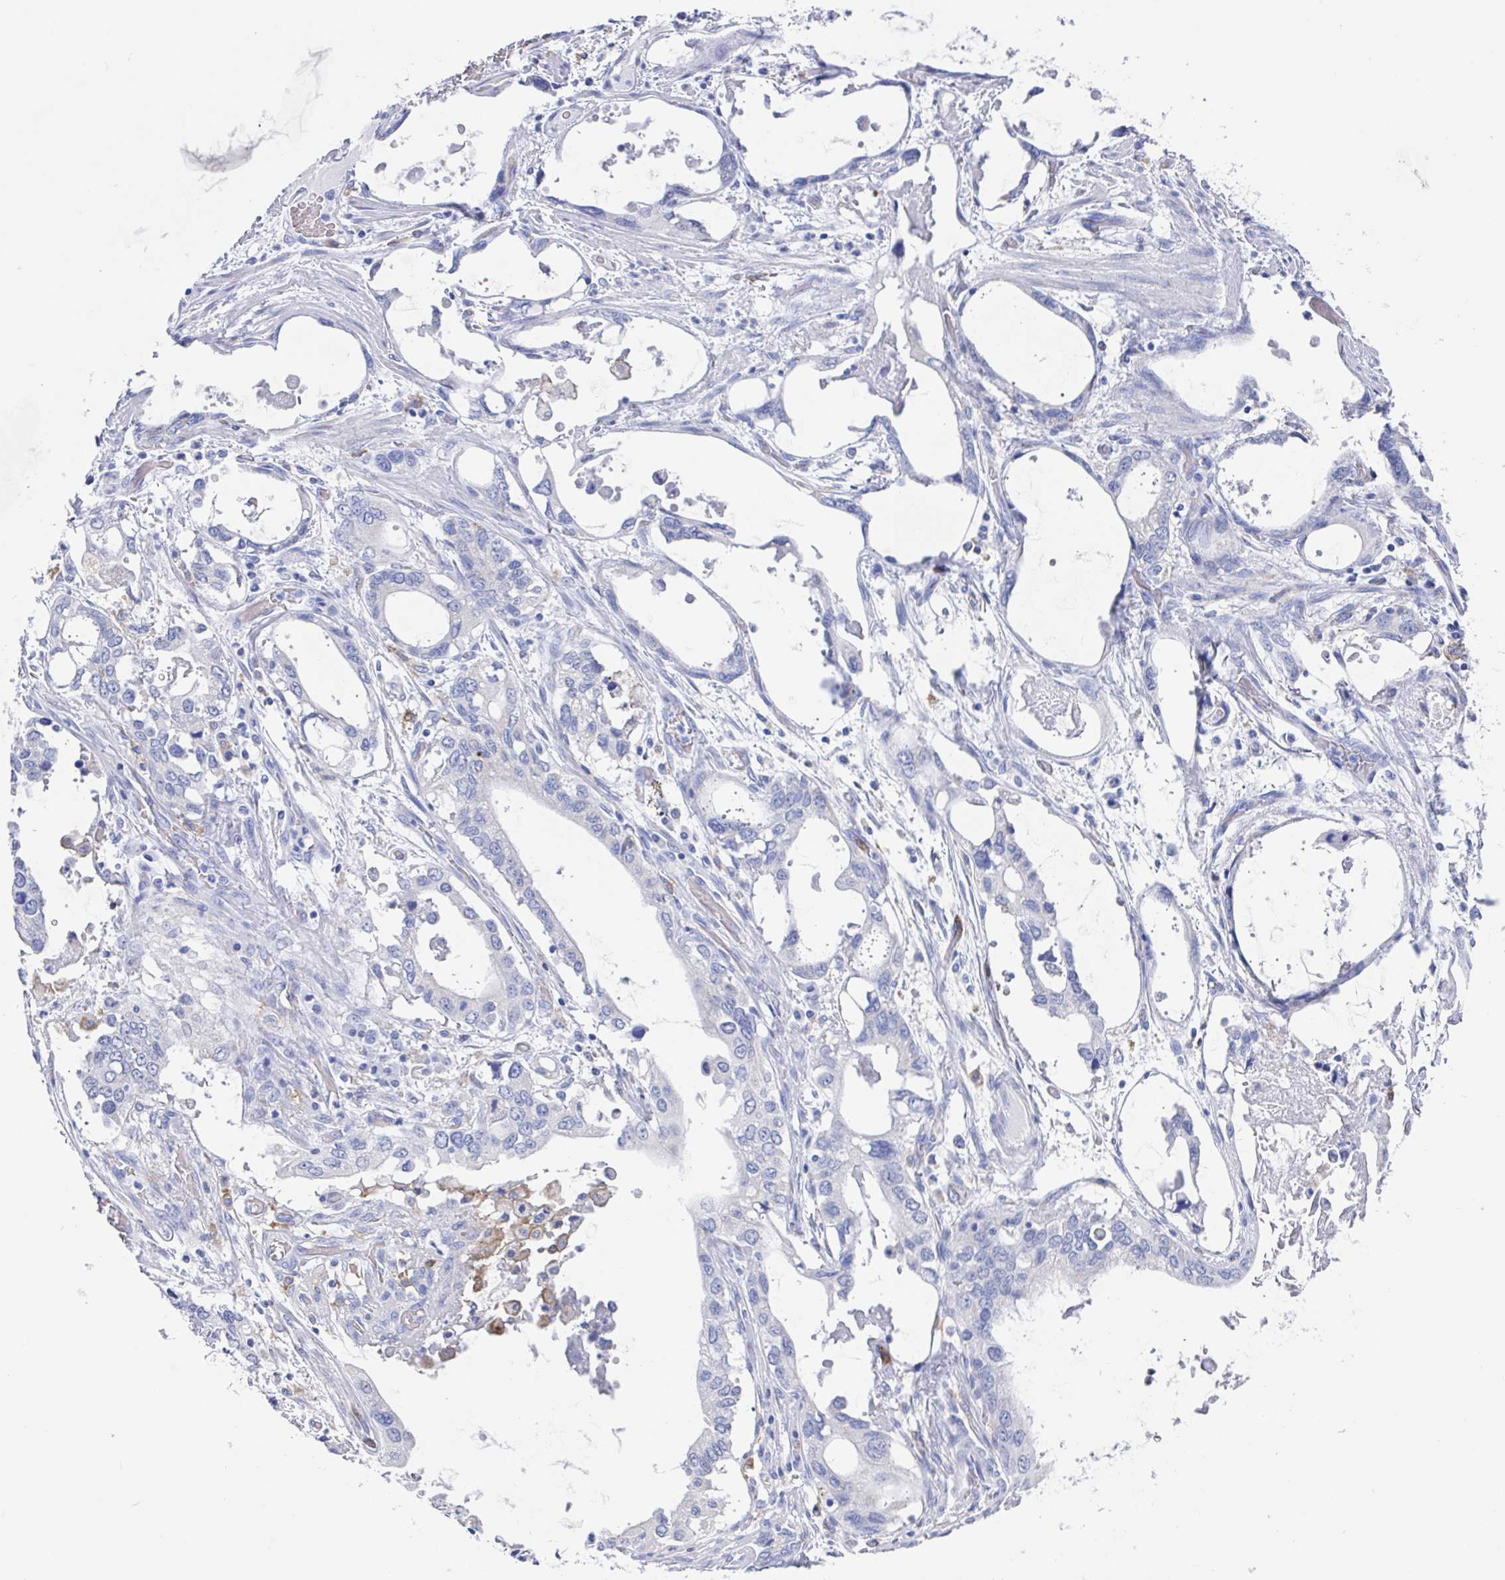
{"staining": {"intensity": "negative", "quantity": "none", "location": "none"}, "tissue": "stomach cancer", "cell_type": "Tumor cells", "image_type": "cancer", "snomed": [{"axis": "morphology", "description": "Adenocarcinoma, NOS"}, {"axis": "topography", "description": "Stomach, upper"}], "caption": "Immunohistochemical staining of stomach adenocarcinoma exhibits no significant expression in tumor cells.", "gene": "FCGR3A", "patient": {"sex": "male", "age": 74}}